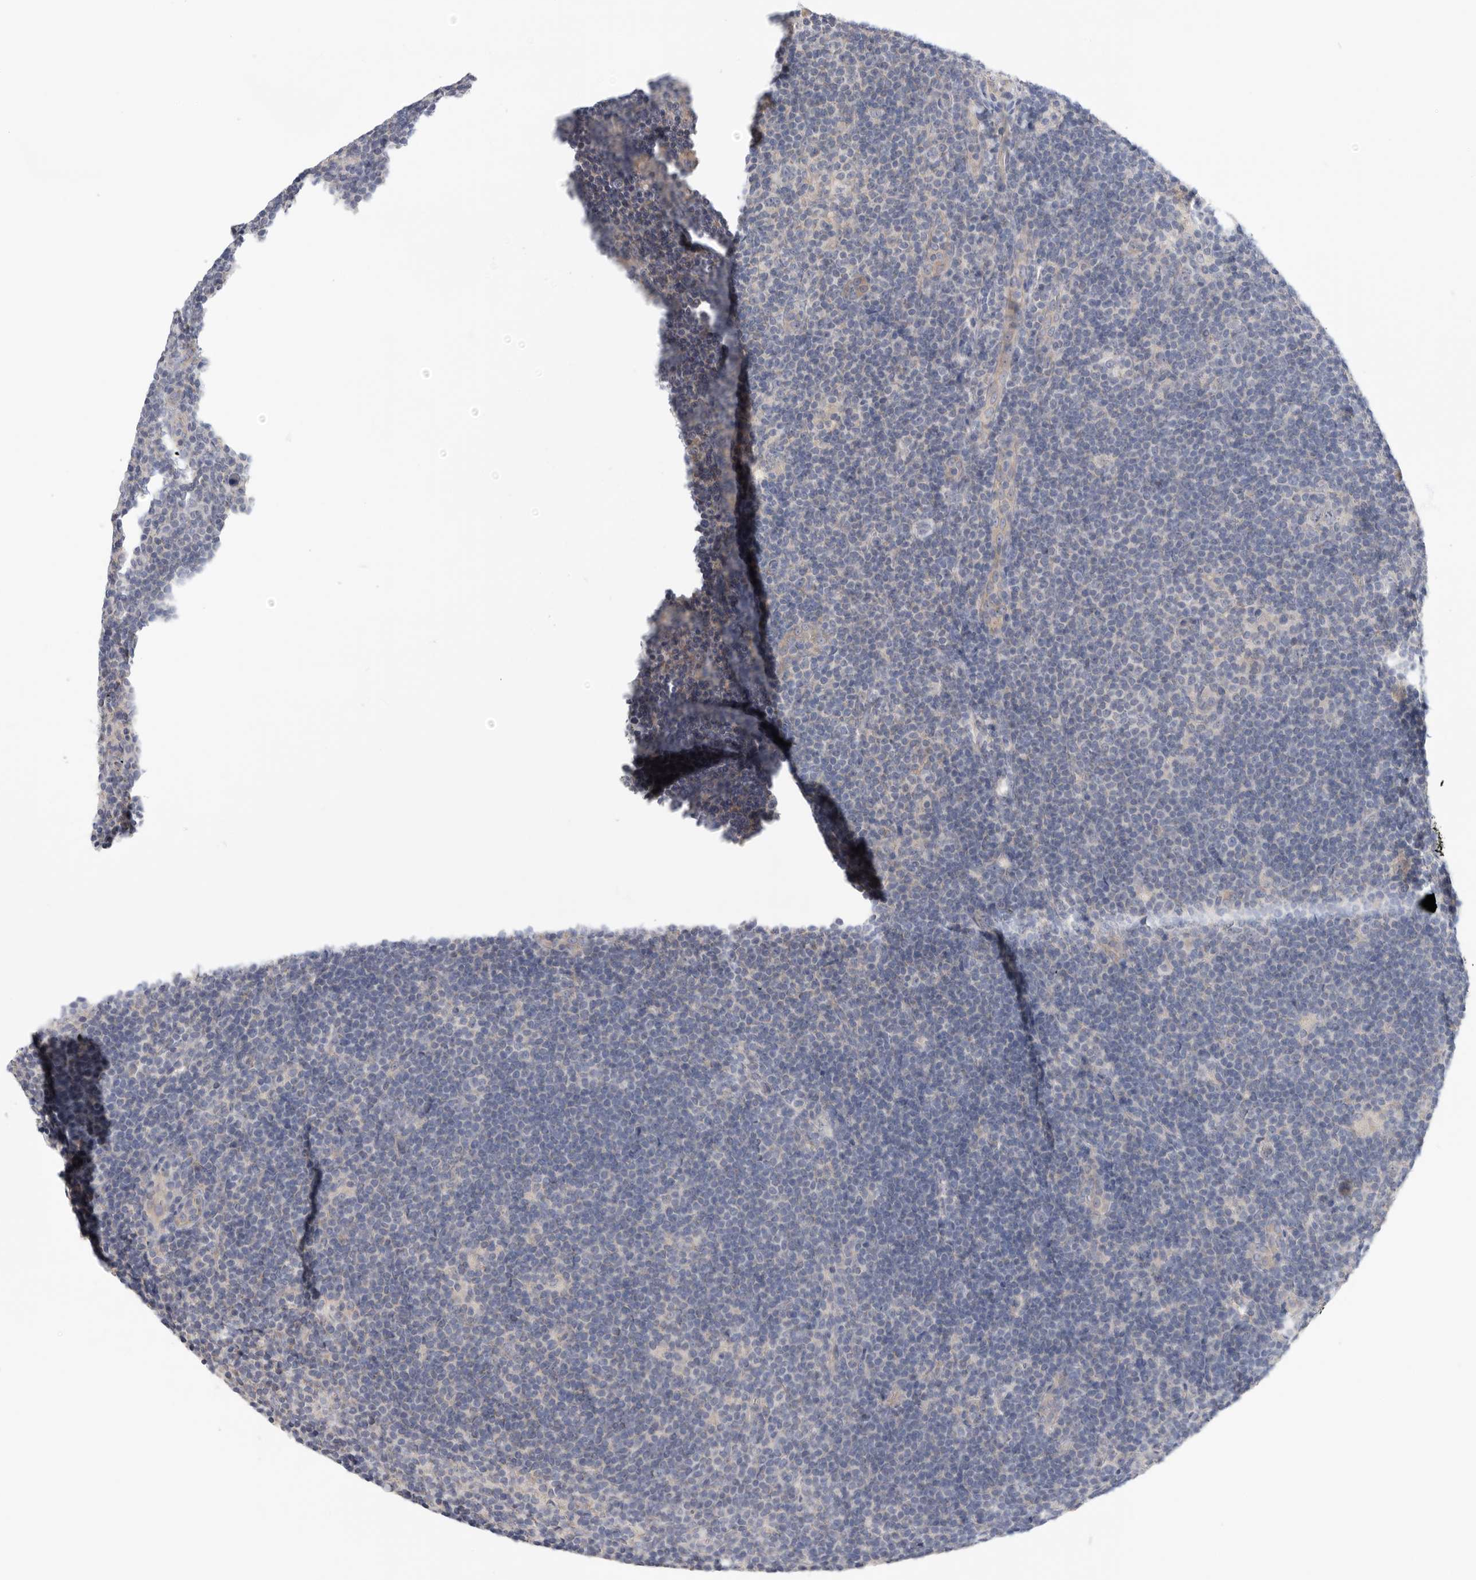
{"staining": {"intensity": "negative", "quantity": "none", "location": "none"}, "tissue": "lymphoma", "cell_type": "Tumor cells", "image_type": "cancer", "snomed": [{"axis": "morphology", "description": "Hodgkin's disease, NOS"}, {"axis": "topography", "description": "Lymph node"}], "caption": "Lymphoma was stained to show a protein in brown. There is no significant staining in tumor cells.", "gene": "MTFR1L", "patient": {"sex": "female", "age": 57}}